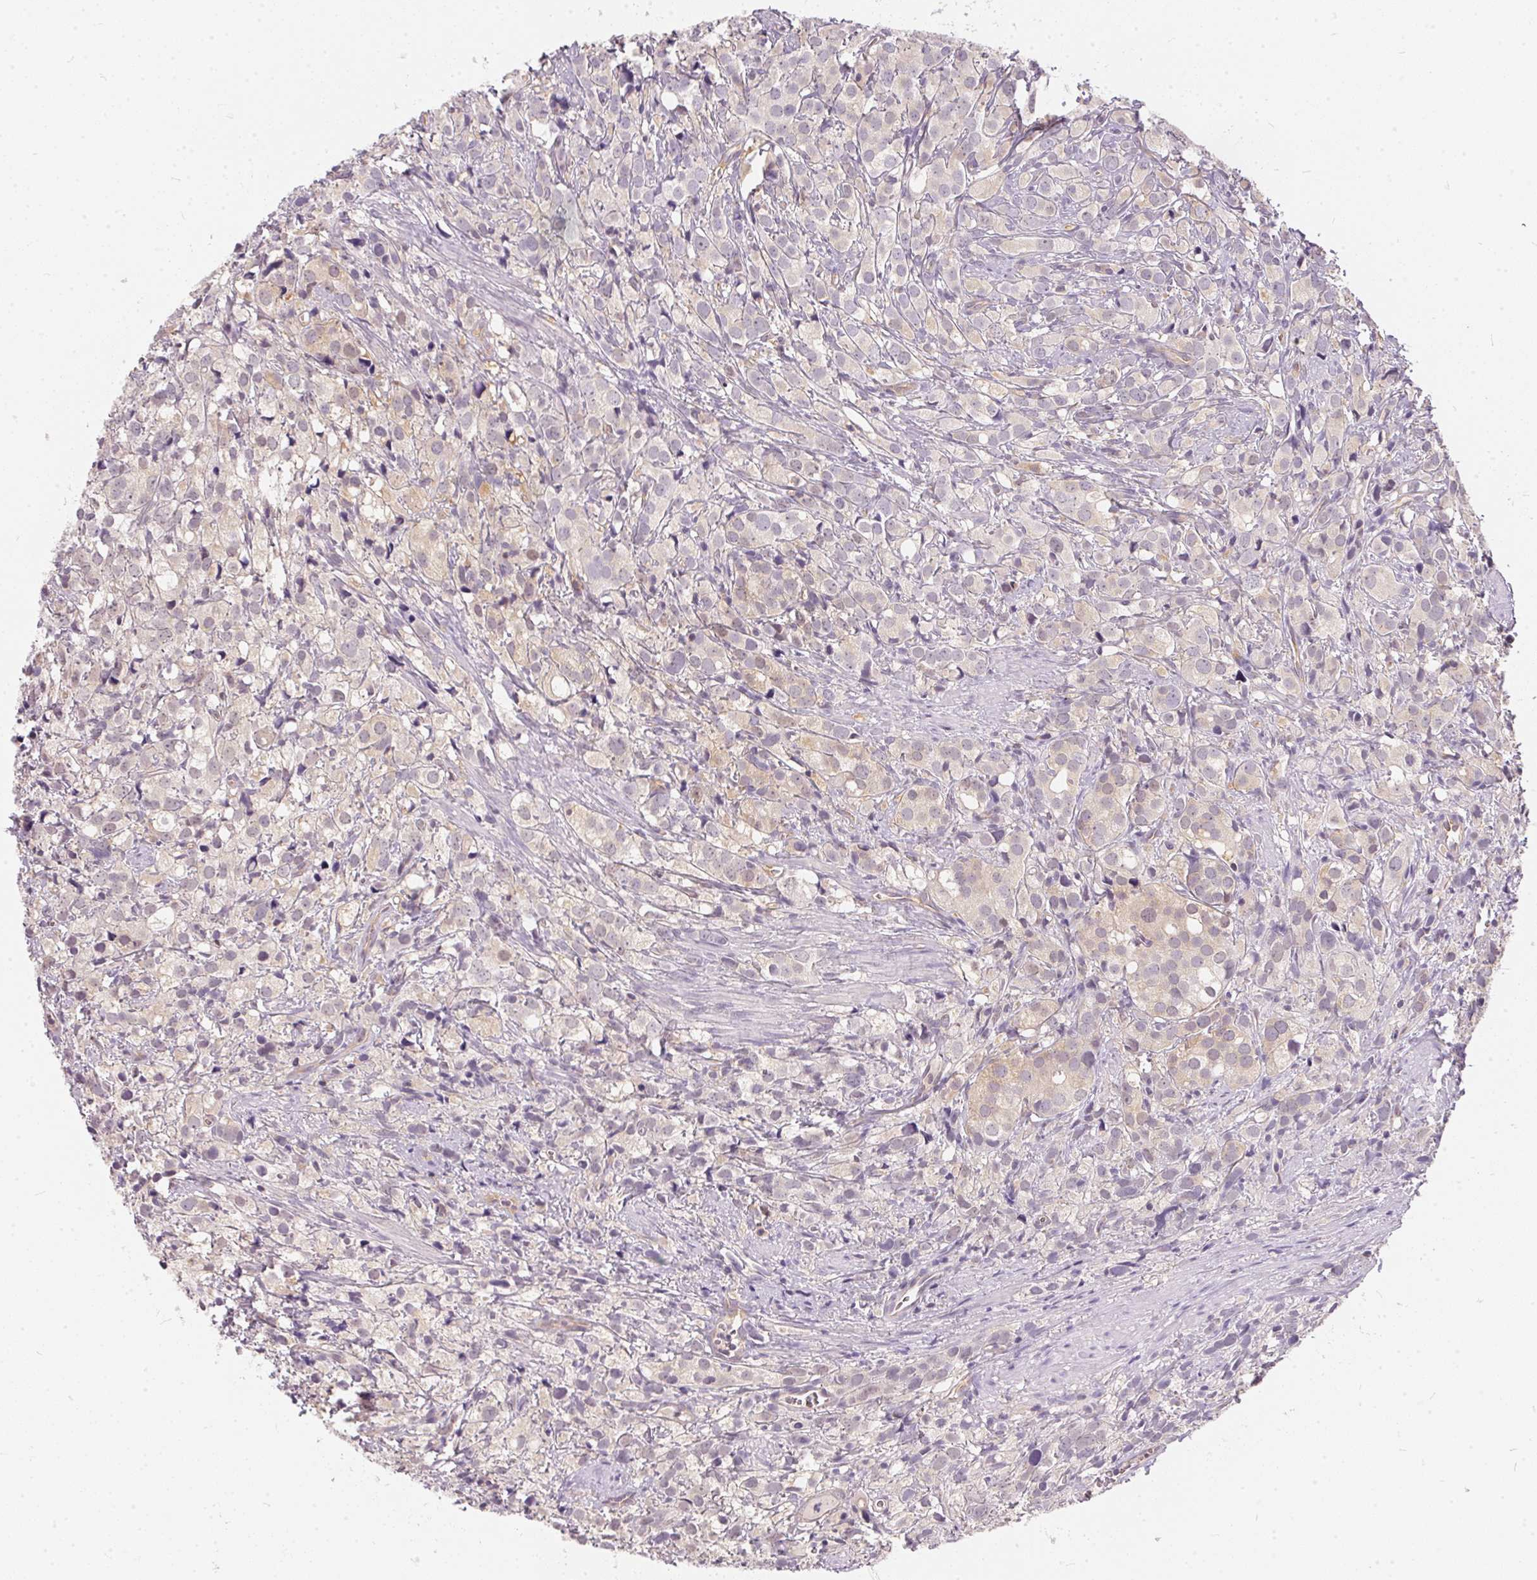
{"staining": {"intensity": "negative", "quantity": "none", "location": "none"}, "tissue": "prostate cancer", "cell_type": "Tumor cells", "image_type": "cancer", "snomed": [{"axis": "morphology", "description": "Adenocarcinoma, High grade"}, {"axis": "topography", "description": "Prostate"}], "caption": "This is an immunohistochemistry (IHC) image of human prostate cancer. There is no staining in tumor cells.", "gene": "BLMH", "patient": {"sex": "male", "age": 86}}